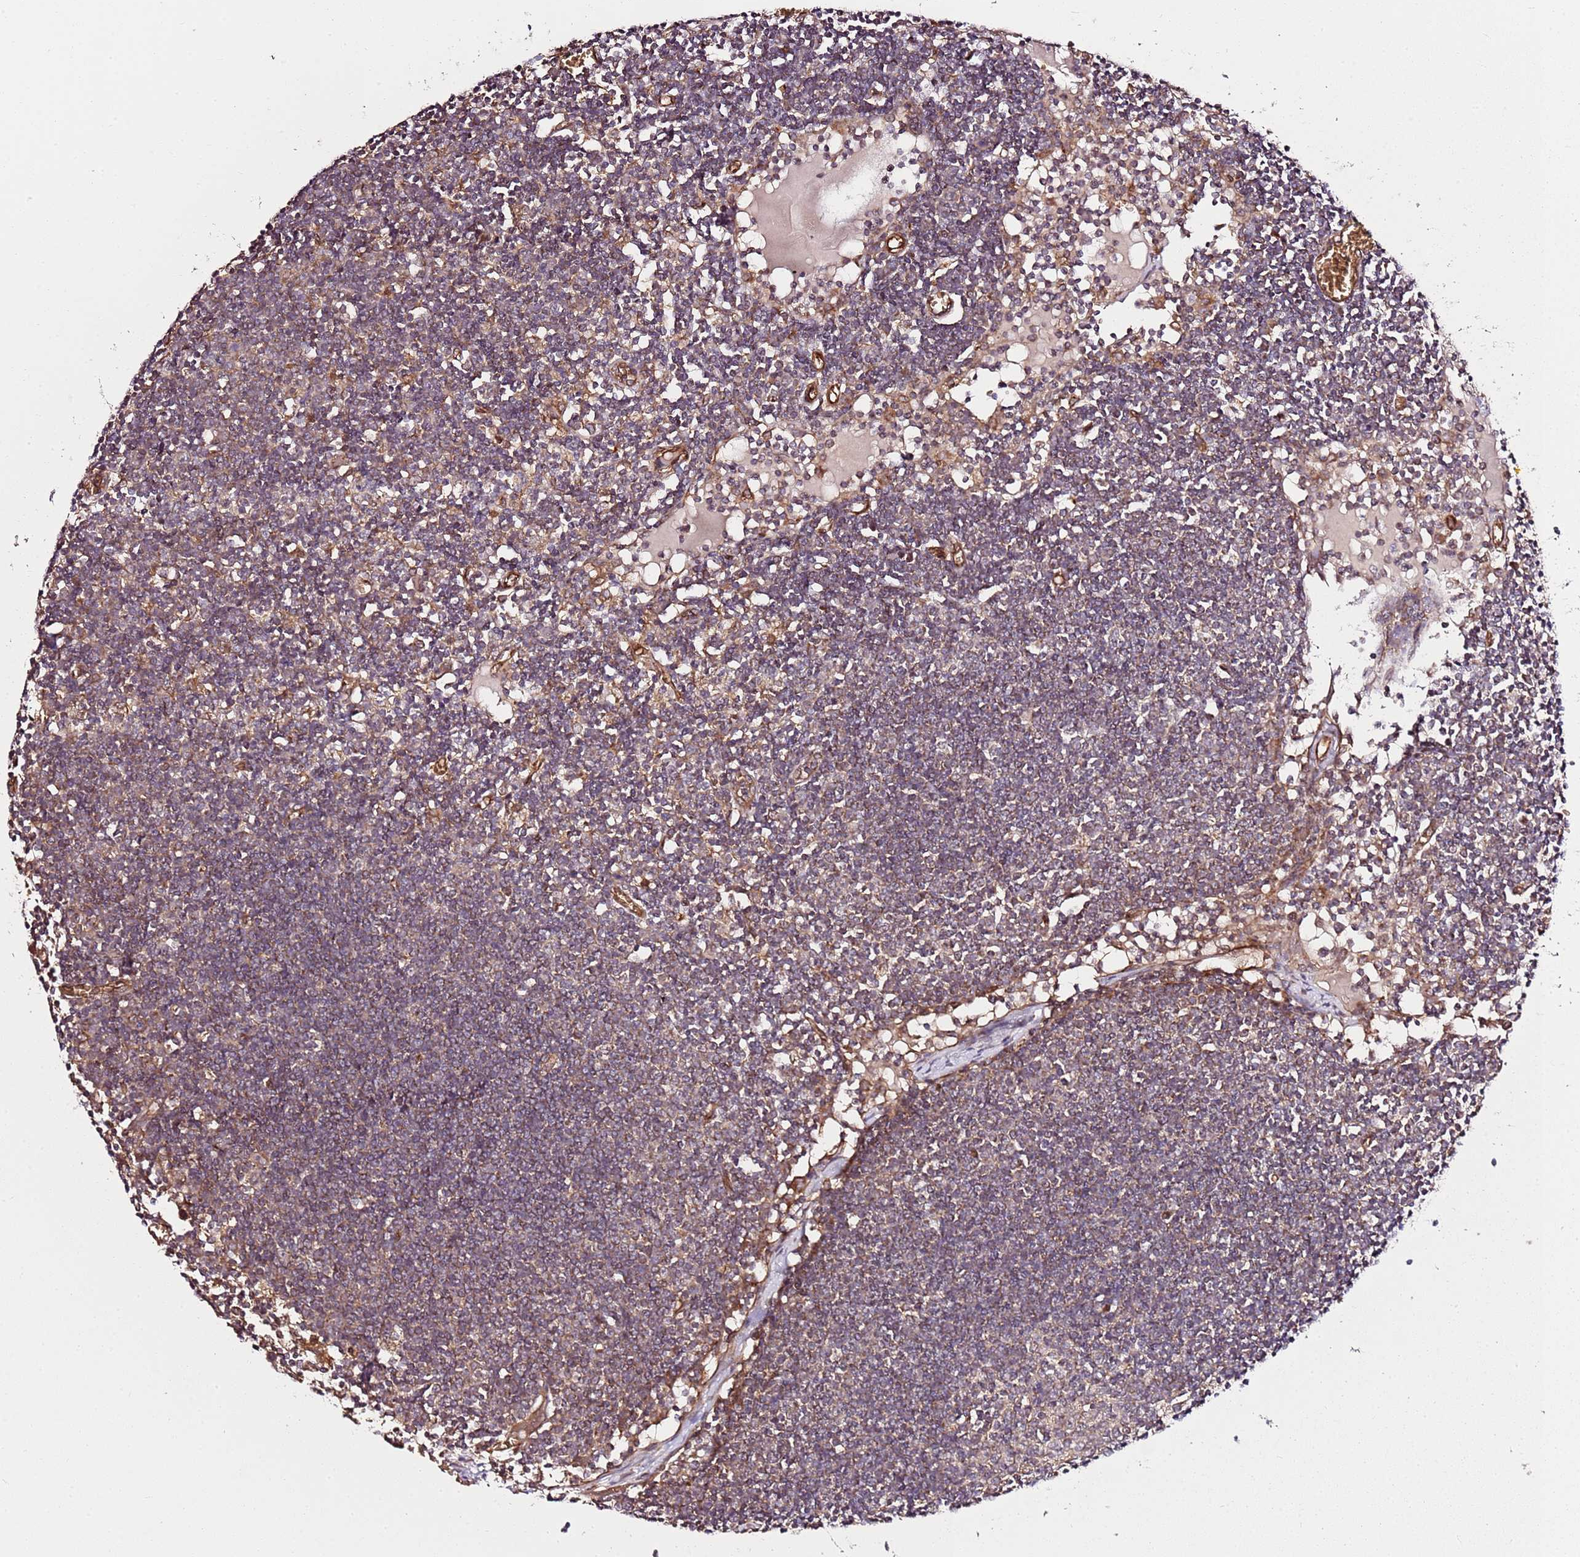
{"staining": {"intensity": "moderate", "quantity": ">75%", "location": "cytoplasmic/membranous"}, "tissue": "lymph node", "cell_type": "Germinal center cells", "image_type": "normal", "snomed": [{"axis": "morphology", "description": "Normal tissue, NOS"}, {"axis": "topography", "description": "Lymph node"}], "caption": "Immunohistochemistry (IHC) of normal human lymph node reveals medium levels of moderate cytoplasmic/membranous positivity in about >75% of germinal center cells.", "gene": "TM2D2", "patient": {"sex": "female", "age": 11}}